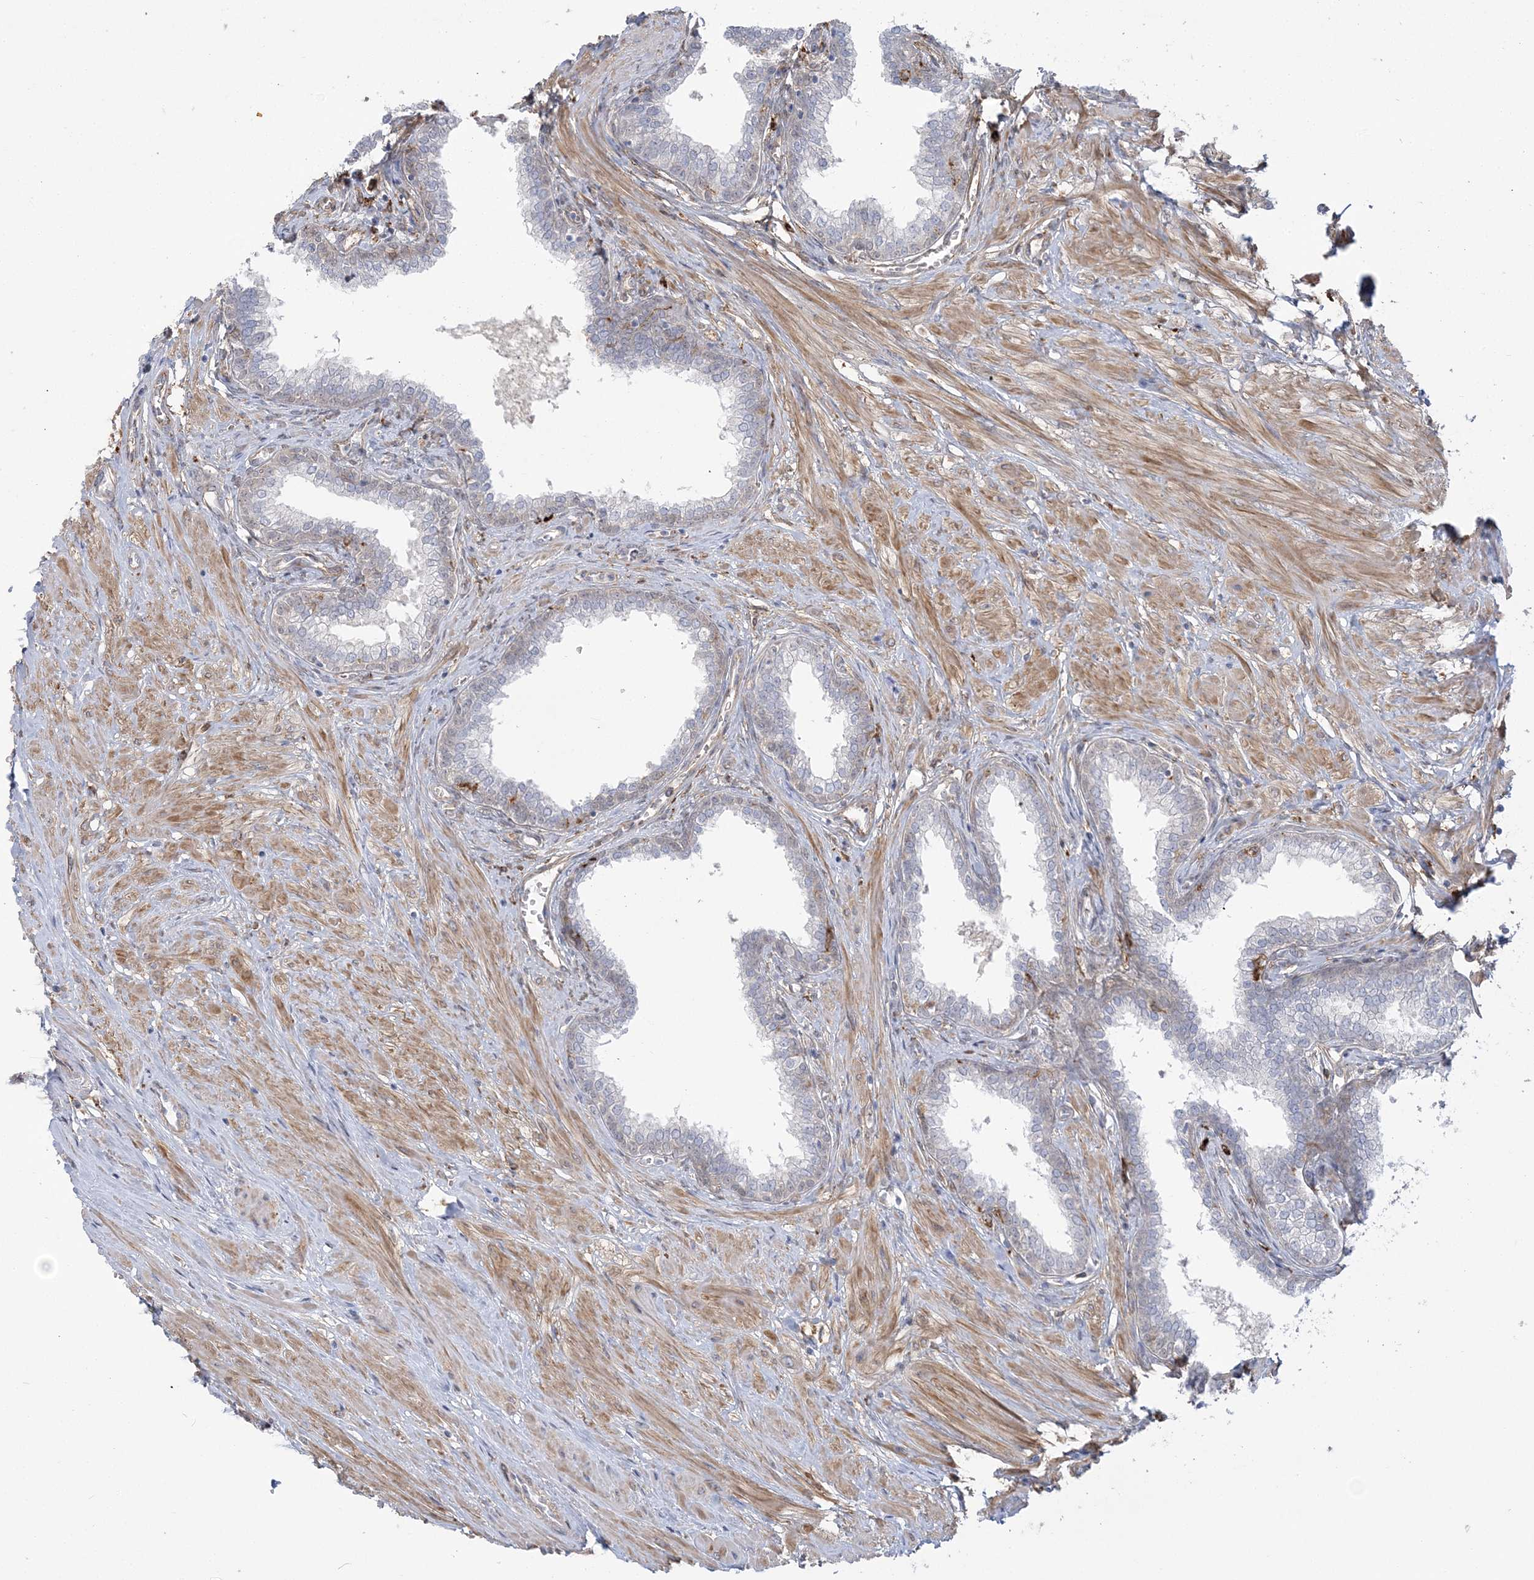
{"staining": {"intensity": "negative", "quantity": "none", "location": "none"}, "tissue": "prostate", "cell_type": "Glandular cells", "image_type": "normal", "snomed": [{"axis": "morphology", "description": "Normal tissue, NOS"}, {"axis": "morphology", "description": "Urothelial carcinoma, Low grade"}, {"axis": "topography", "description": "Urinary bladder"}, {"axis": "topography", "description": "Prostate"}], "caption": "High magnification brightfield microscopy of unremarkable prostate stained with DAB (brown) and counterstained with hematoxylin (blue): glandular cells show no significant expression.", "gene": "HAAO", "patient": {"sex": "male", "age": 60}}